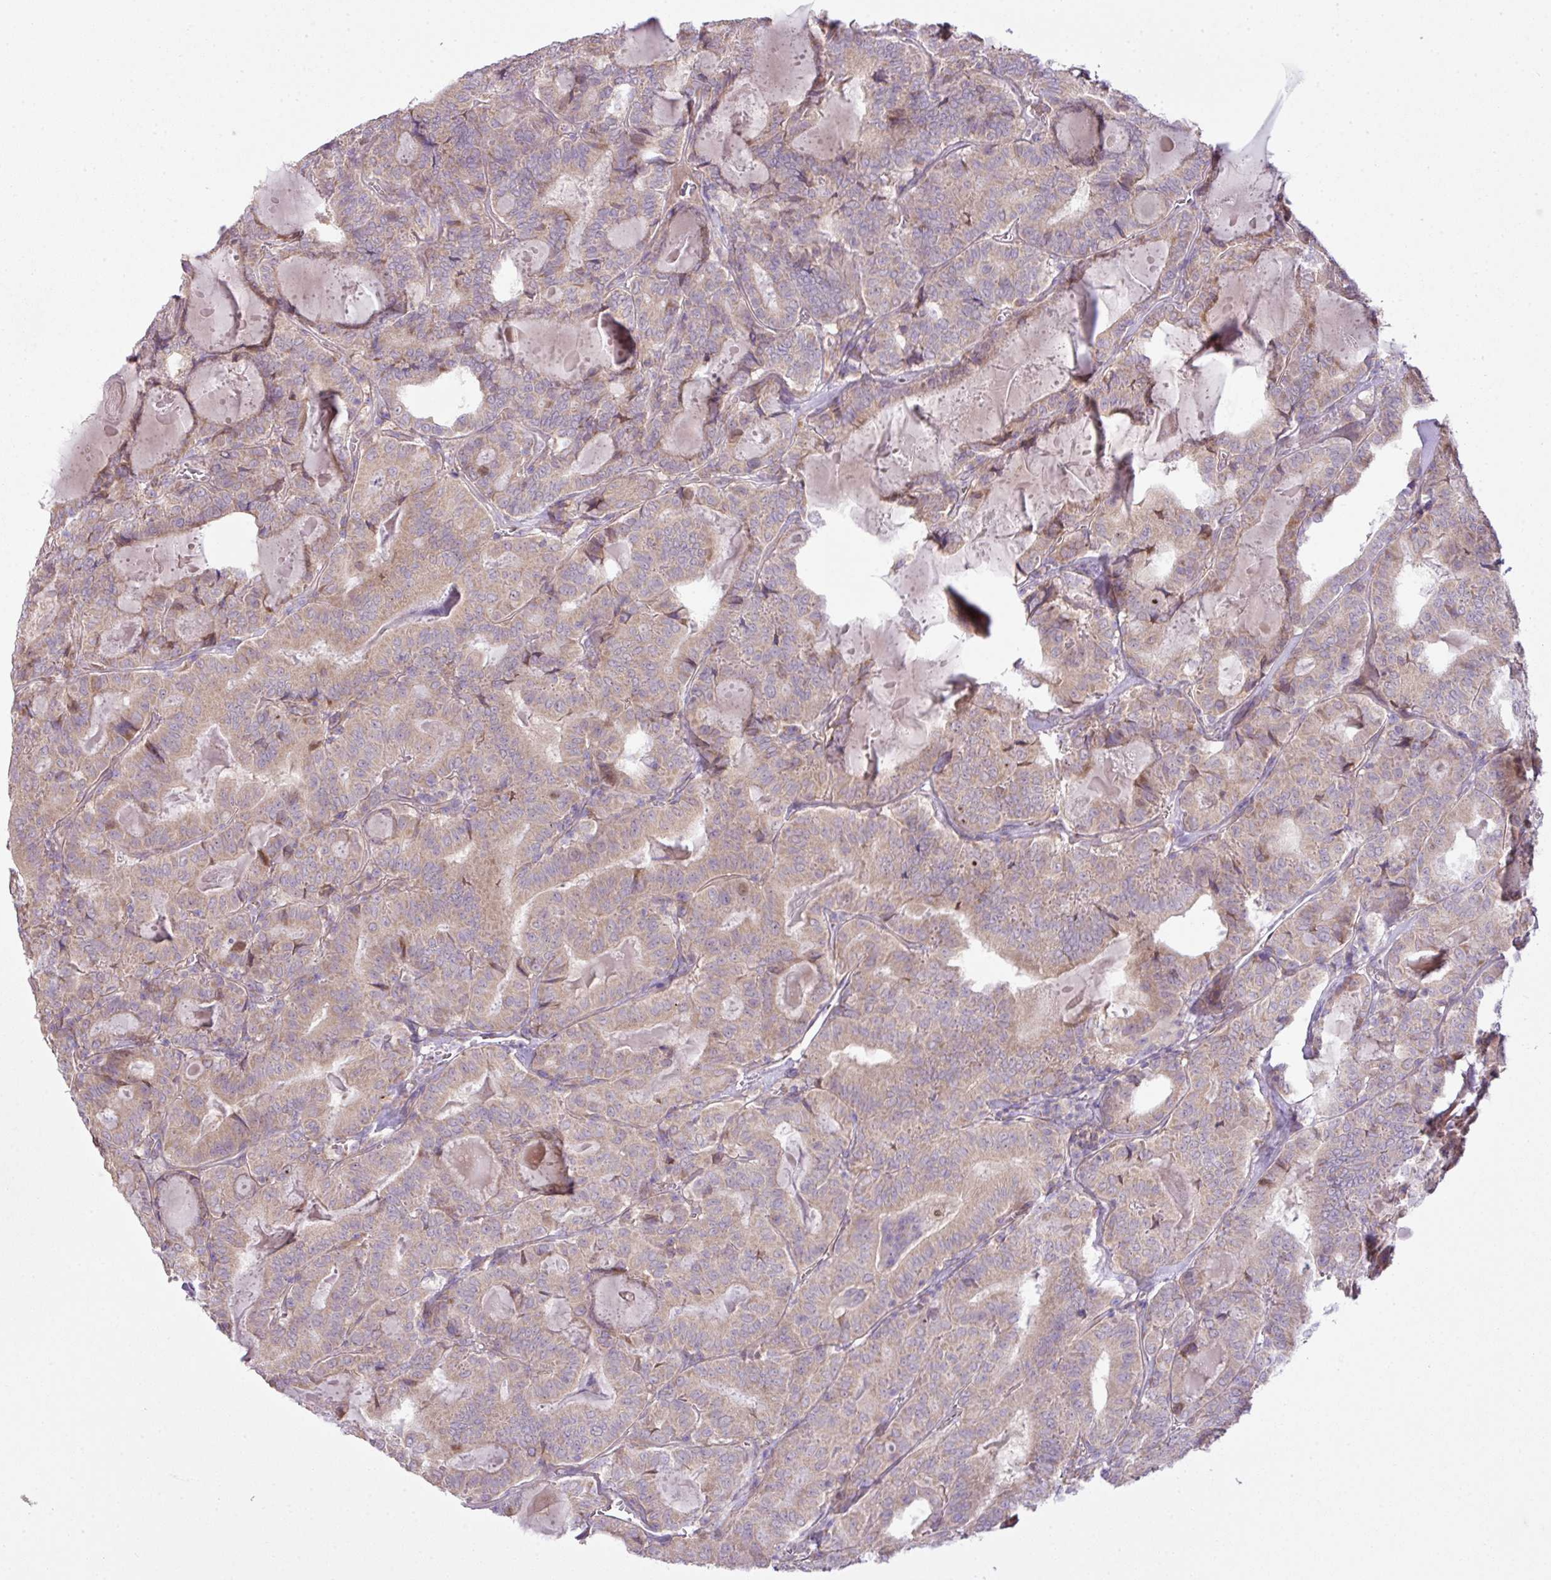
{"staining": {"intensity": "weak", "quantity": "25%-75%", "location": "cytoplasmic/membranous"}, "tissue": "thyroid cancer", "cell_type": "Tumor cells", "image_type": "cancer", "snomed": [{"axis": "morphology", "description": "Papillary adenocarcinoma, NOS"}, {"axis": "topography", "description": "Thyroid gland"}], "caption": "IHC of thyroid cancer (papillary adenocarcinoma) shows low levels of weak cytoplasmic/membranous staining in about 25%-75% of tumor cells.", "gene": "COX18", "patient": {"sex": "female", "age": 72}}